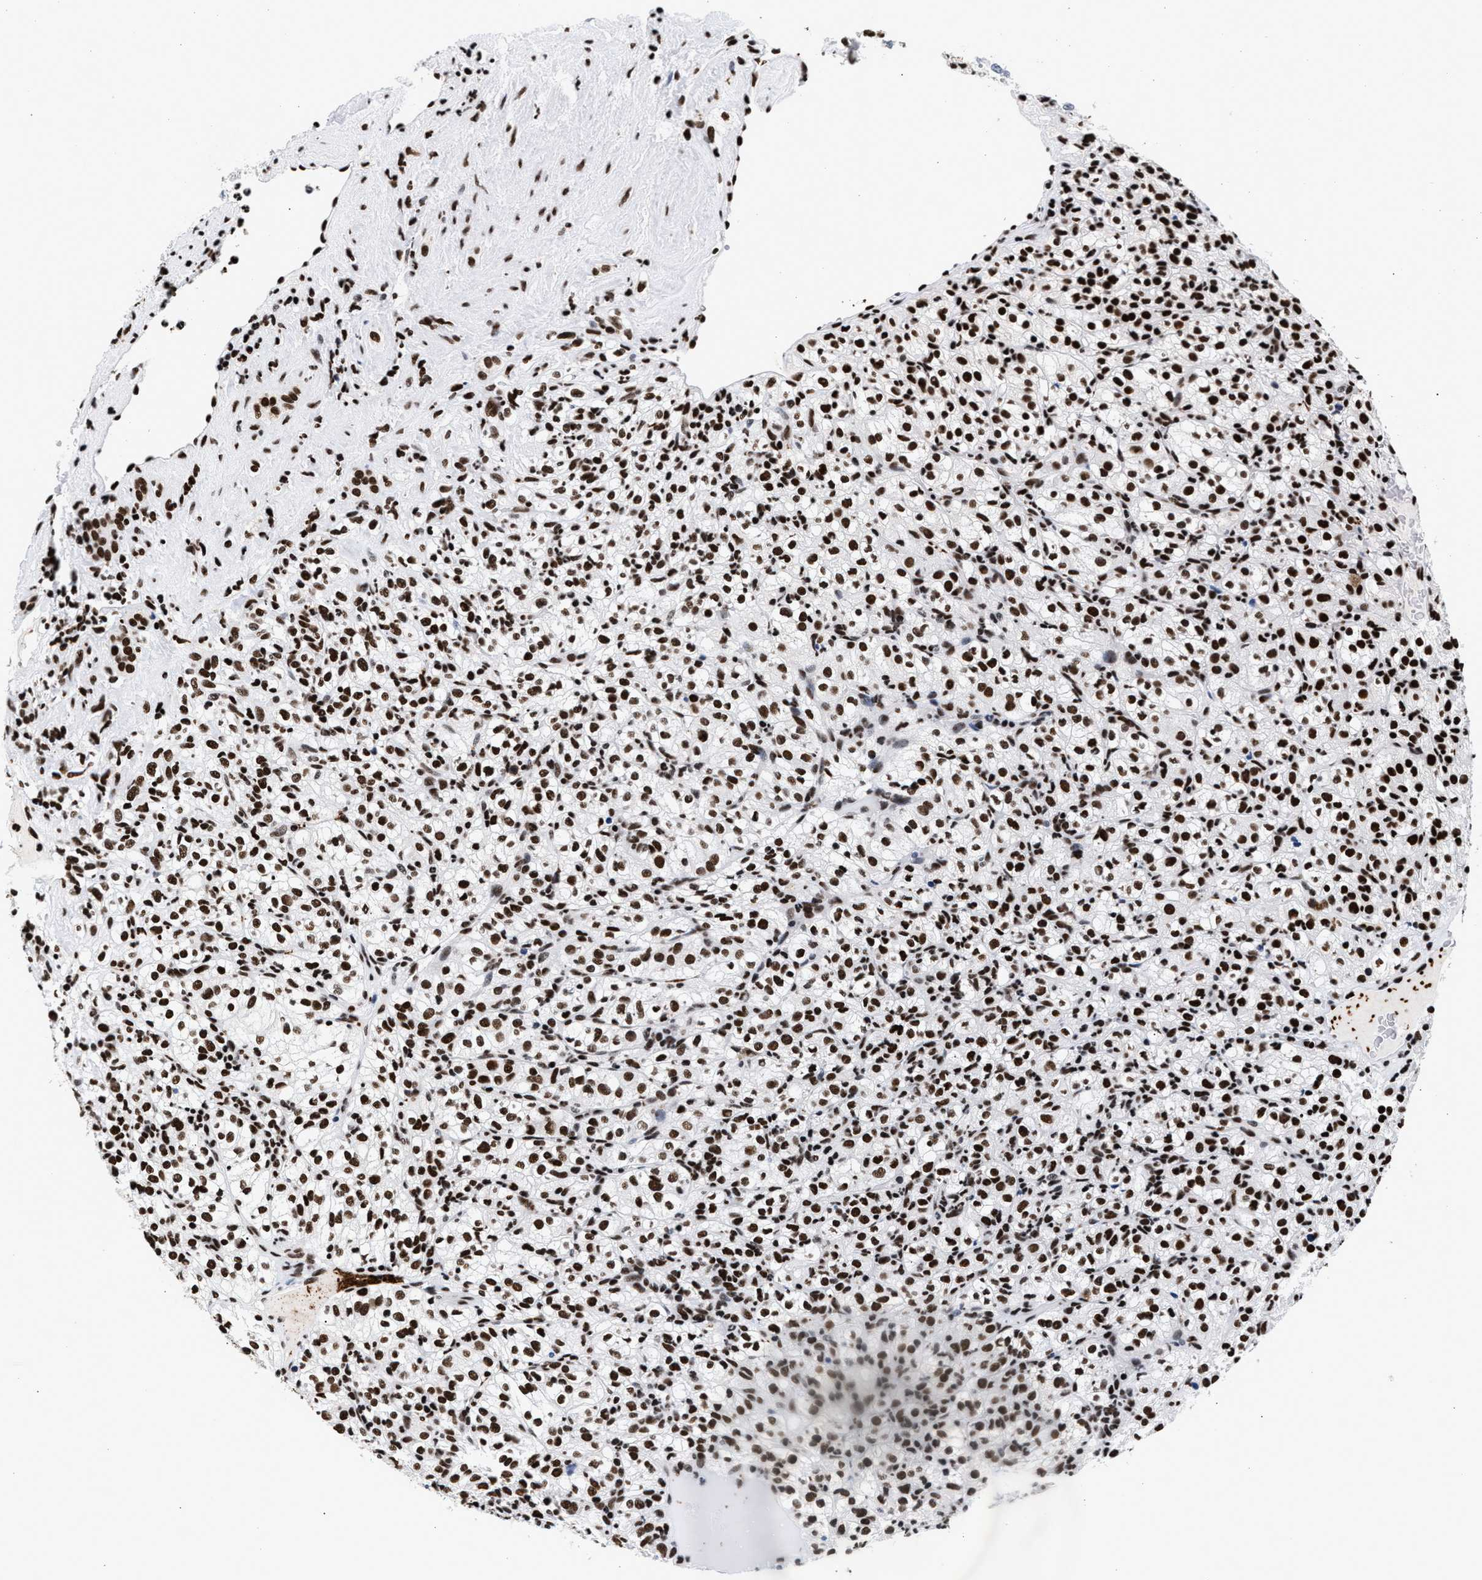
{"staining": {"intensity": "strong", "quantity": ">75%", "location": "nuclear"}, "tissue": "renal cancer", "cell_type": "Tumor cells", "image_type": "cancer", "snomed": [{"axis": "morphology", "description": "Normal tissue, NOS"}, {"axis": "morphology", "description": "Adenocarcinoma, NOS"}, {"axis": "topography", "description": "Kidney"}], "caption": "Renal cancer (adenocarcinoma) stained for a protein (brown) displays strong nuclear positive positivity in about >75% of tumor cells.", "gene": "RAD21", "patient": {"sex": "female", "age": 72}}